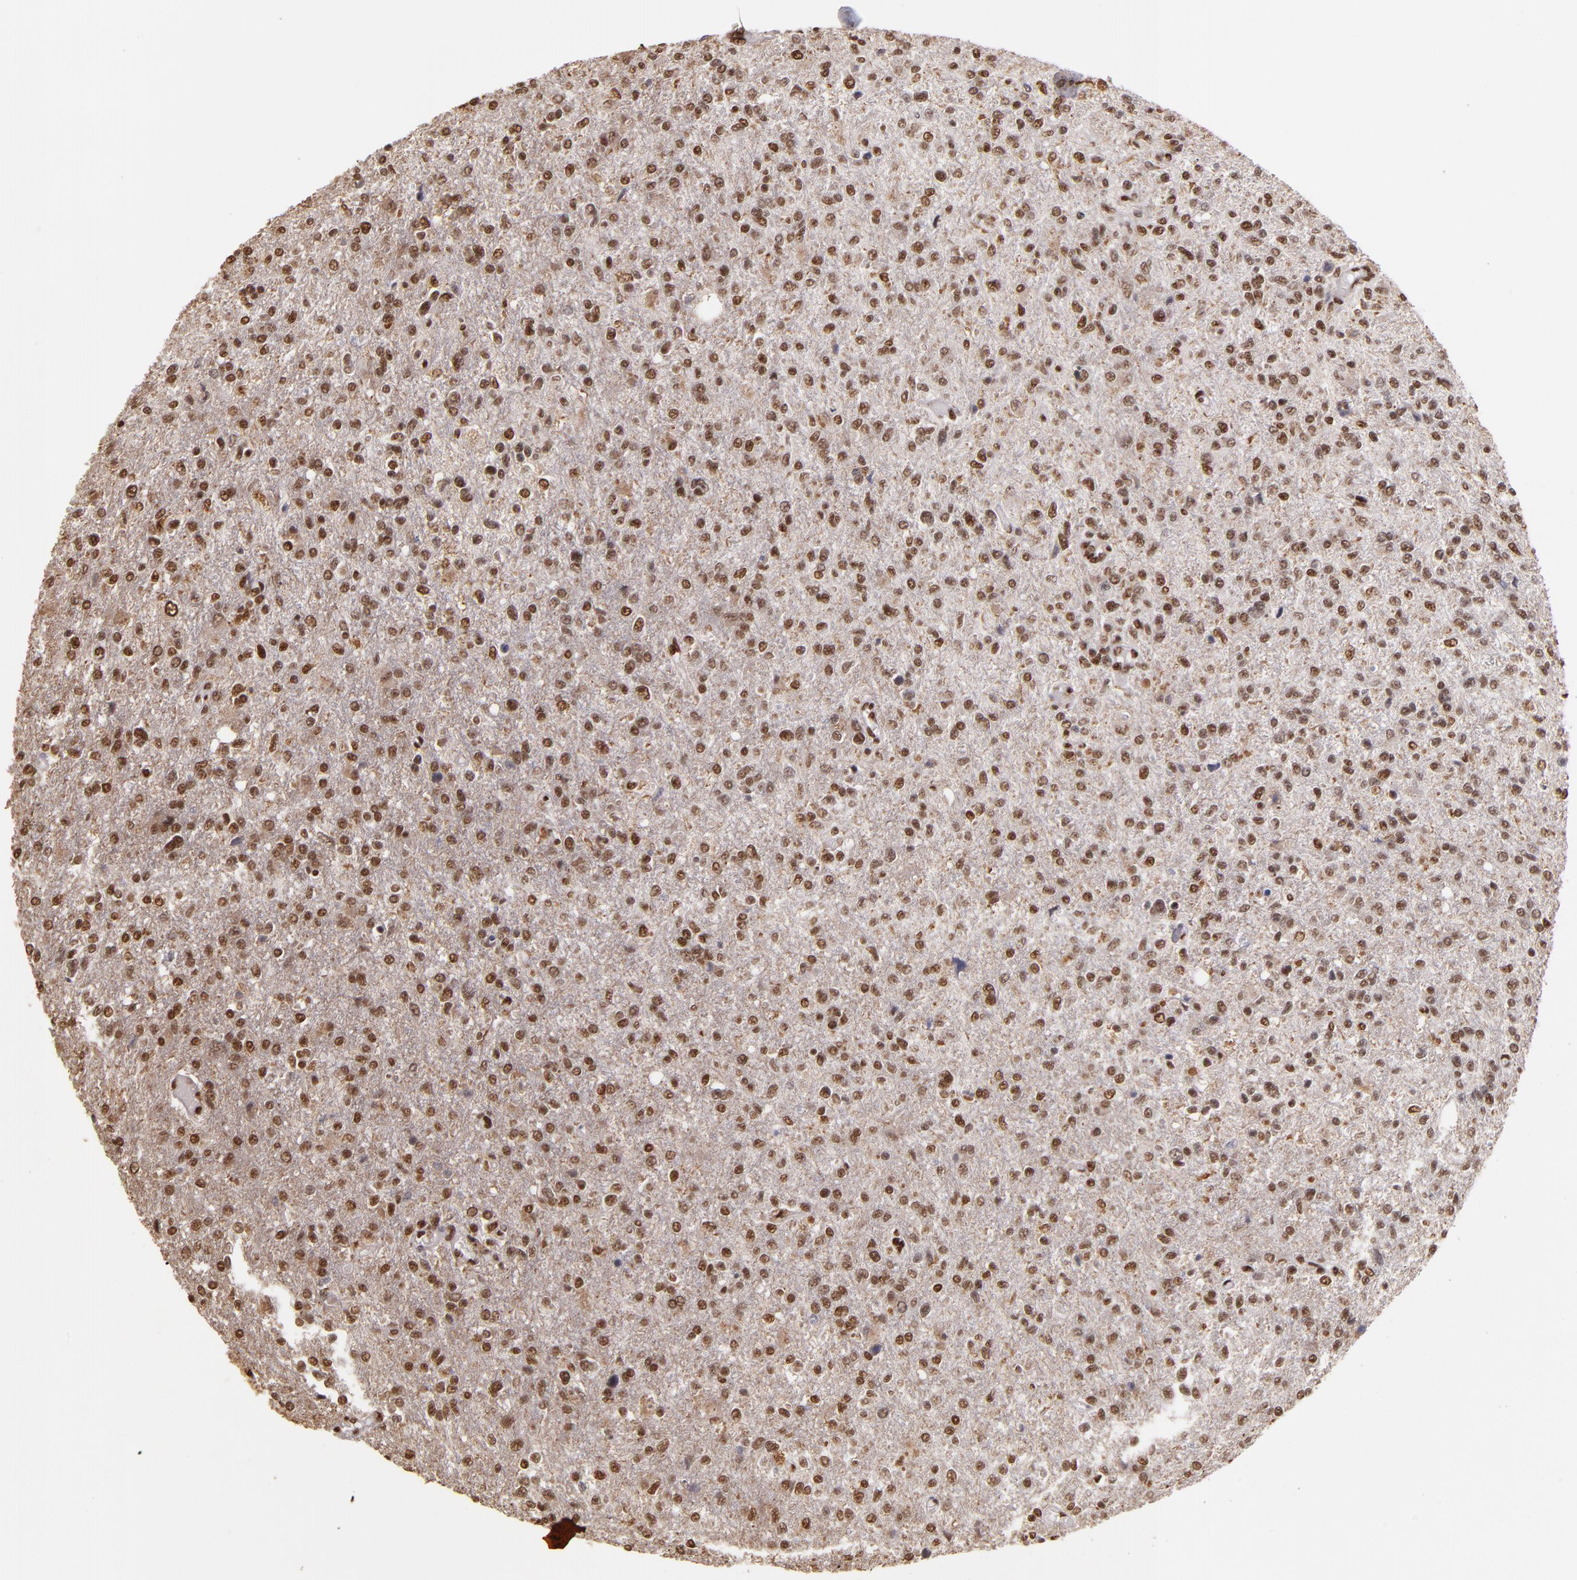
{"staining": {"intensity": "moderate", "quantity": ">75%", "location": "nuclear"}, "tissue": "glioma", "cell_type": "Tumor cells", "image_type": "cancer", "snomed": [{"axis": "morphology", "description": "Glioma, malignant, High grade"}, {"axis": "topography", "description": "Cerebral cortex"}], "caption": "Approximately >75% of tumor cells in human malignant high-grade glioma show moderate nuclear protein positivity as visualized by brown immunohistochemical staining.", "gene": "SP1", "patient": {"sex": "male", "age": 76}}